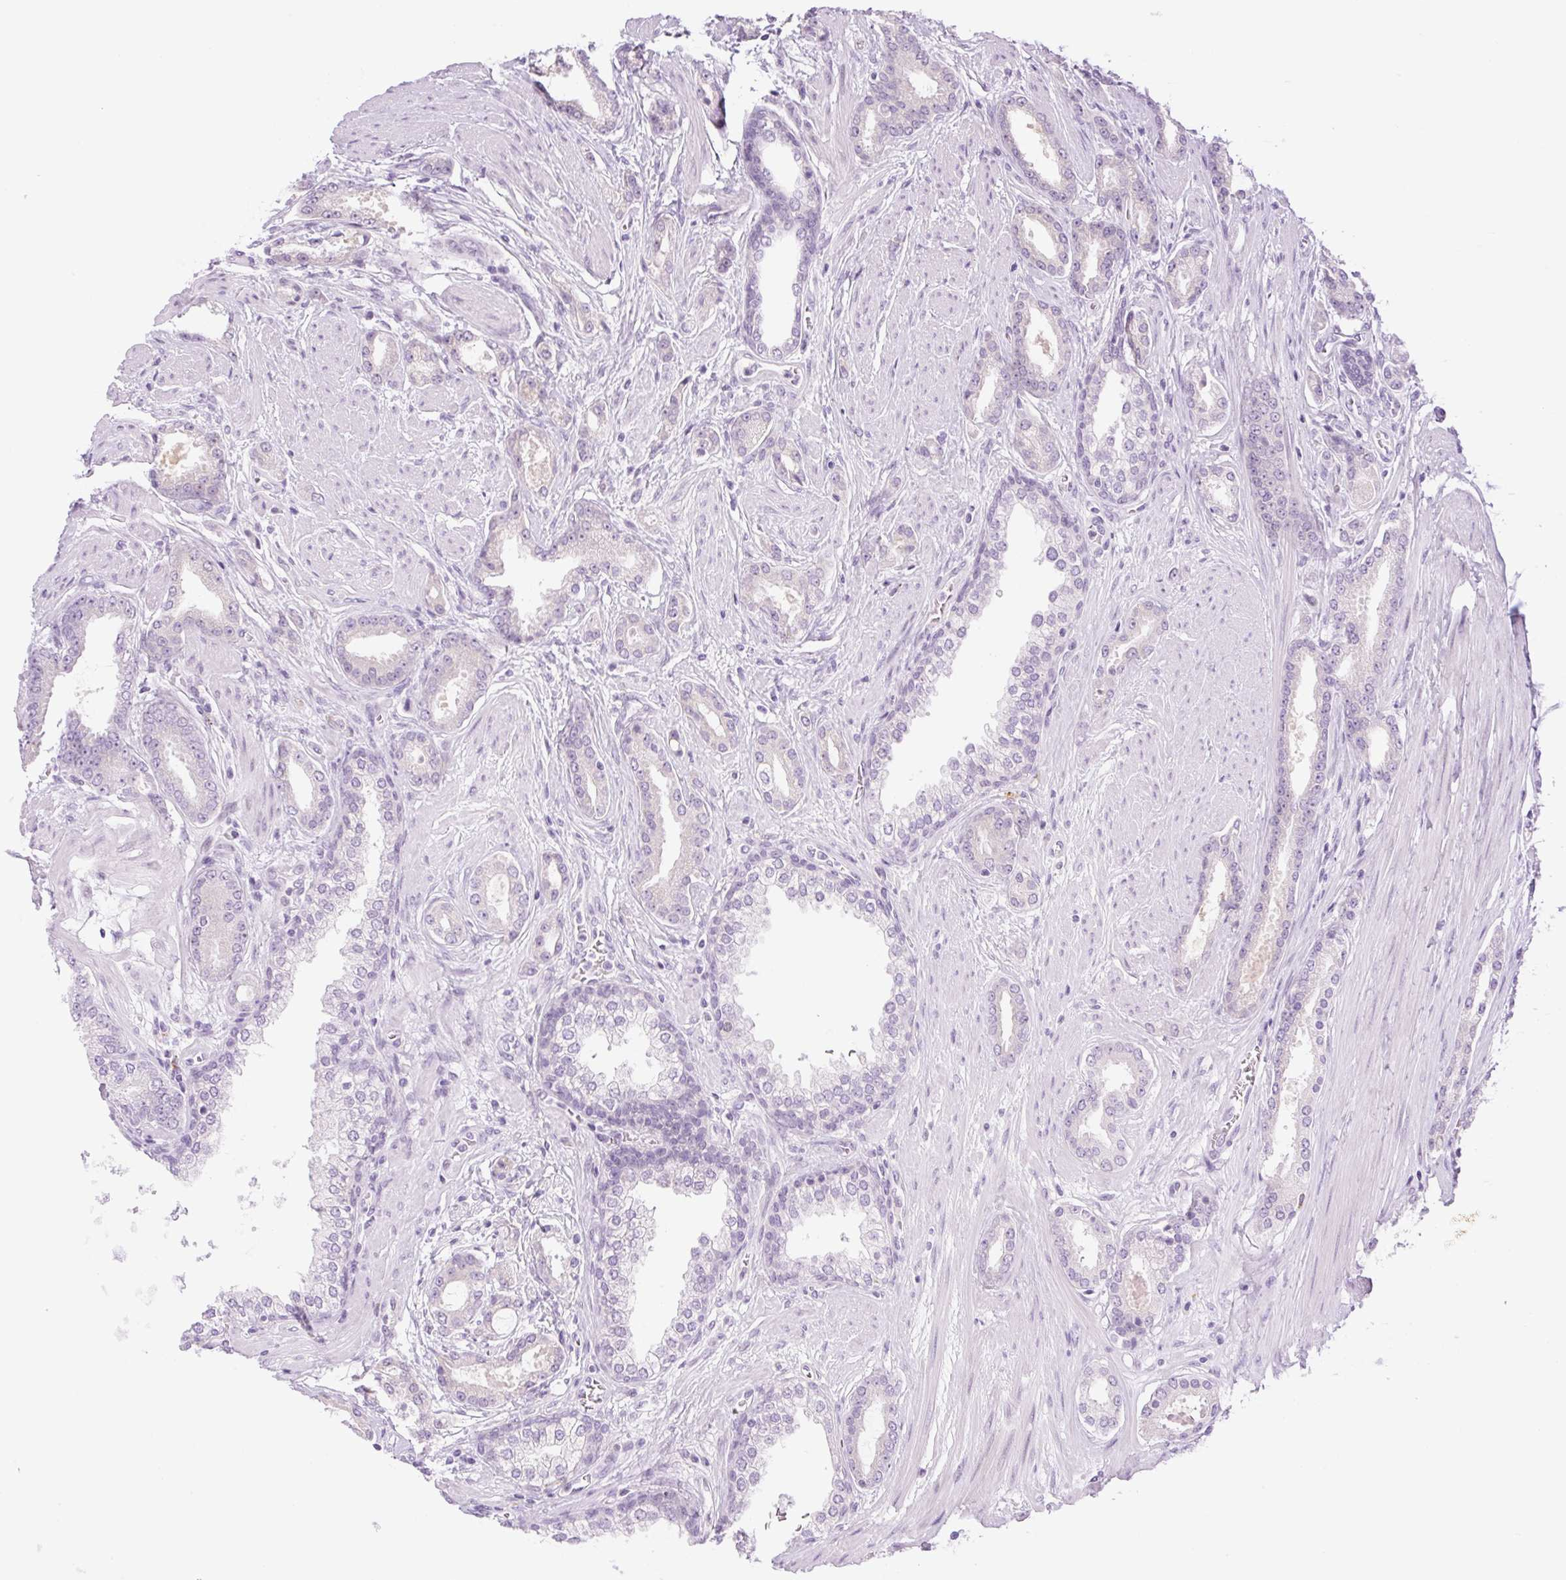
{"staining": {"intensity": "negative", "quantity": "none", "location": "none"}, "tissue": "prostate cancer", "cell_type": "Tumor cells", "image_type": "cancer", "snomed": [{"axis": "morphology", "description": "Adenocarcinoma, Low grade"}, {"axis": "topography", "description": "Prostate"}], "caption": "An immunohistochemistry (IHC) histopathology image of prostate cancer (low-grade adenocarcinoma) is shown. There is no staining in tumor cells of prostate cancer (low-grade adenocarcinoma).", "gene": "SPRYD4", "patient": {"sex": "male", "age": 42}}